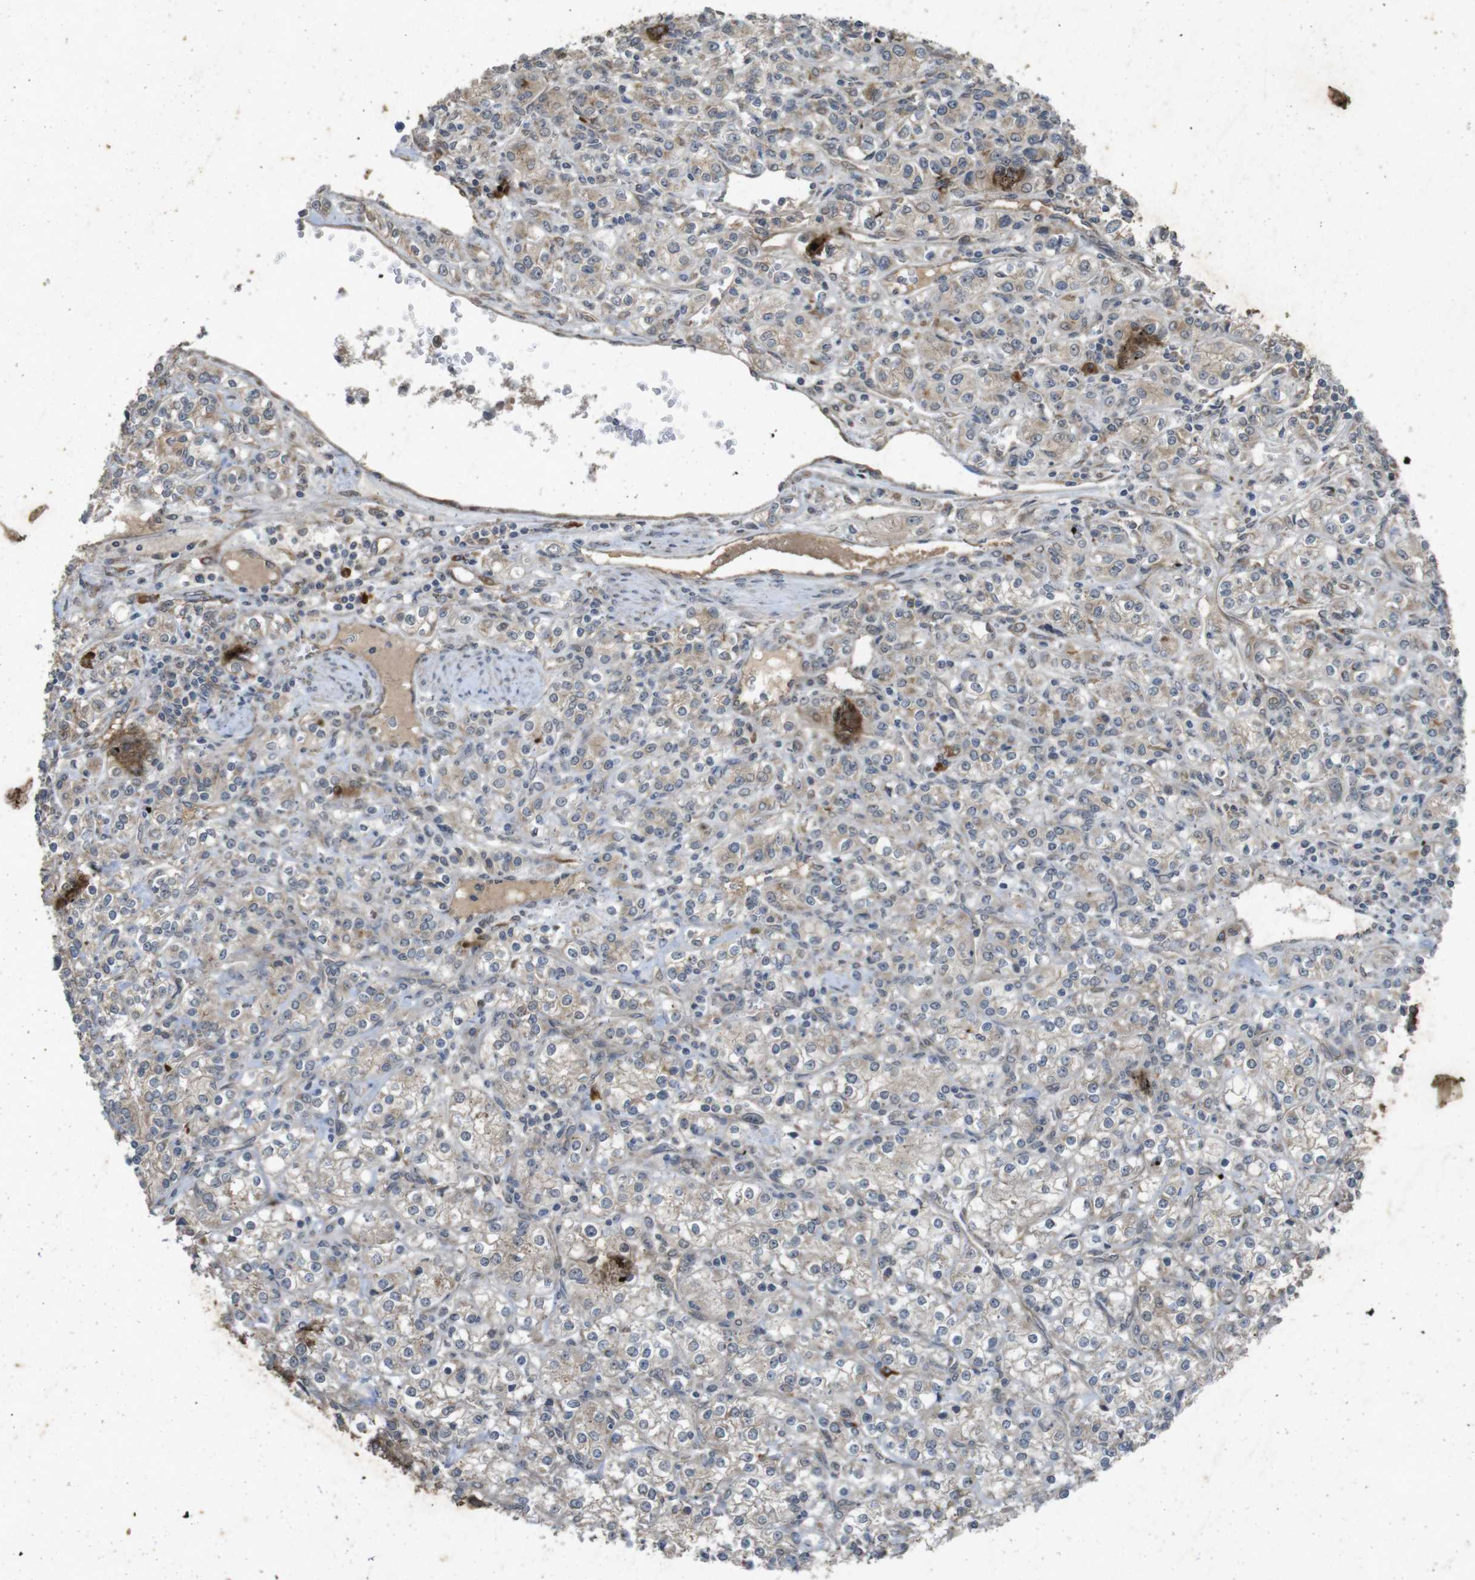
{"staining": {"intensity": "weak", "quantity": "25%-75%", "location": "cytoplasmic/membranous"}, "tissue": "renal cancer", "cell_type": "Tumor cells", "image_type": "cancer", "snomed": [{"axis": "morphology", "description": "Adenocarcinoma, NOS"}, {"axis": "topography", "description": "Kidney"}], "caption": "Tumor cells display low levels of weak cytoplasmic/membranous positivity in approximately 25%-75% of cells in human renal cancer.", "gene": "FLCN", "patient": {"sex": "male", "age": 77}}